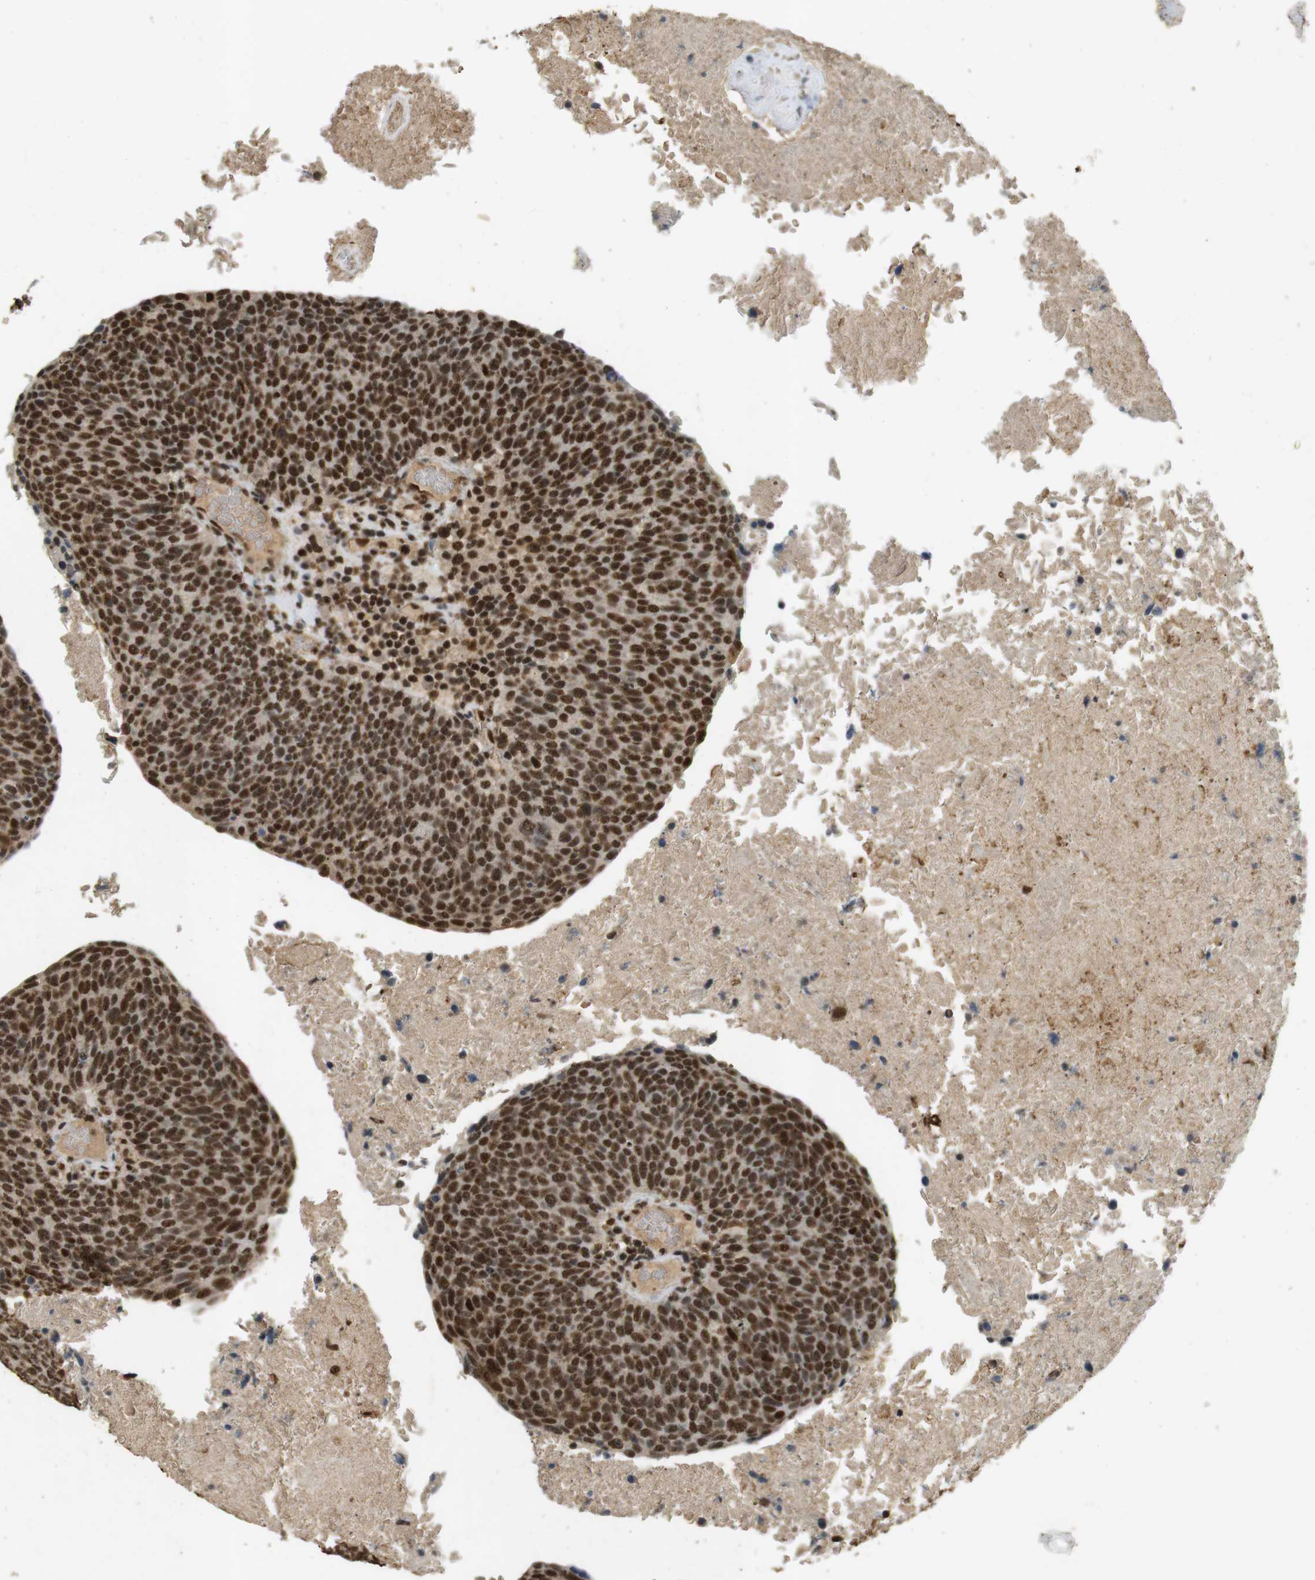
{"staining": {"intensity": "strong", "quantity": ">75%", "location": "cytoplasmic/membranous,nuclear"}, "tissue": "head and neck cancer", "cell_type": "Tumor cells", "image_type": "cancer", "snomed": [{"axis": "morphology", "description": "Squamous cell carcinoma, NOS"}, {"axis": "morphology", "description": "Squamous cell carcinoma, metastatic, NOS"}, {"axis": "topography", "description": "Lymph node"}, {"axis": "topography", "description": "Head-Neck"}], "caption": "A histopathology image of human head and neck metastatic squamous cell carcinoma stained for a protein demonstrates strong cytoplasmic/membranous and nuclear brown staining in tumor cells. Nuclei are stained in blue.", "gene": "GATA4", "patient": {"sex": "male", "age": 62}}